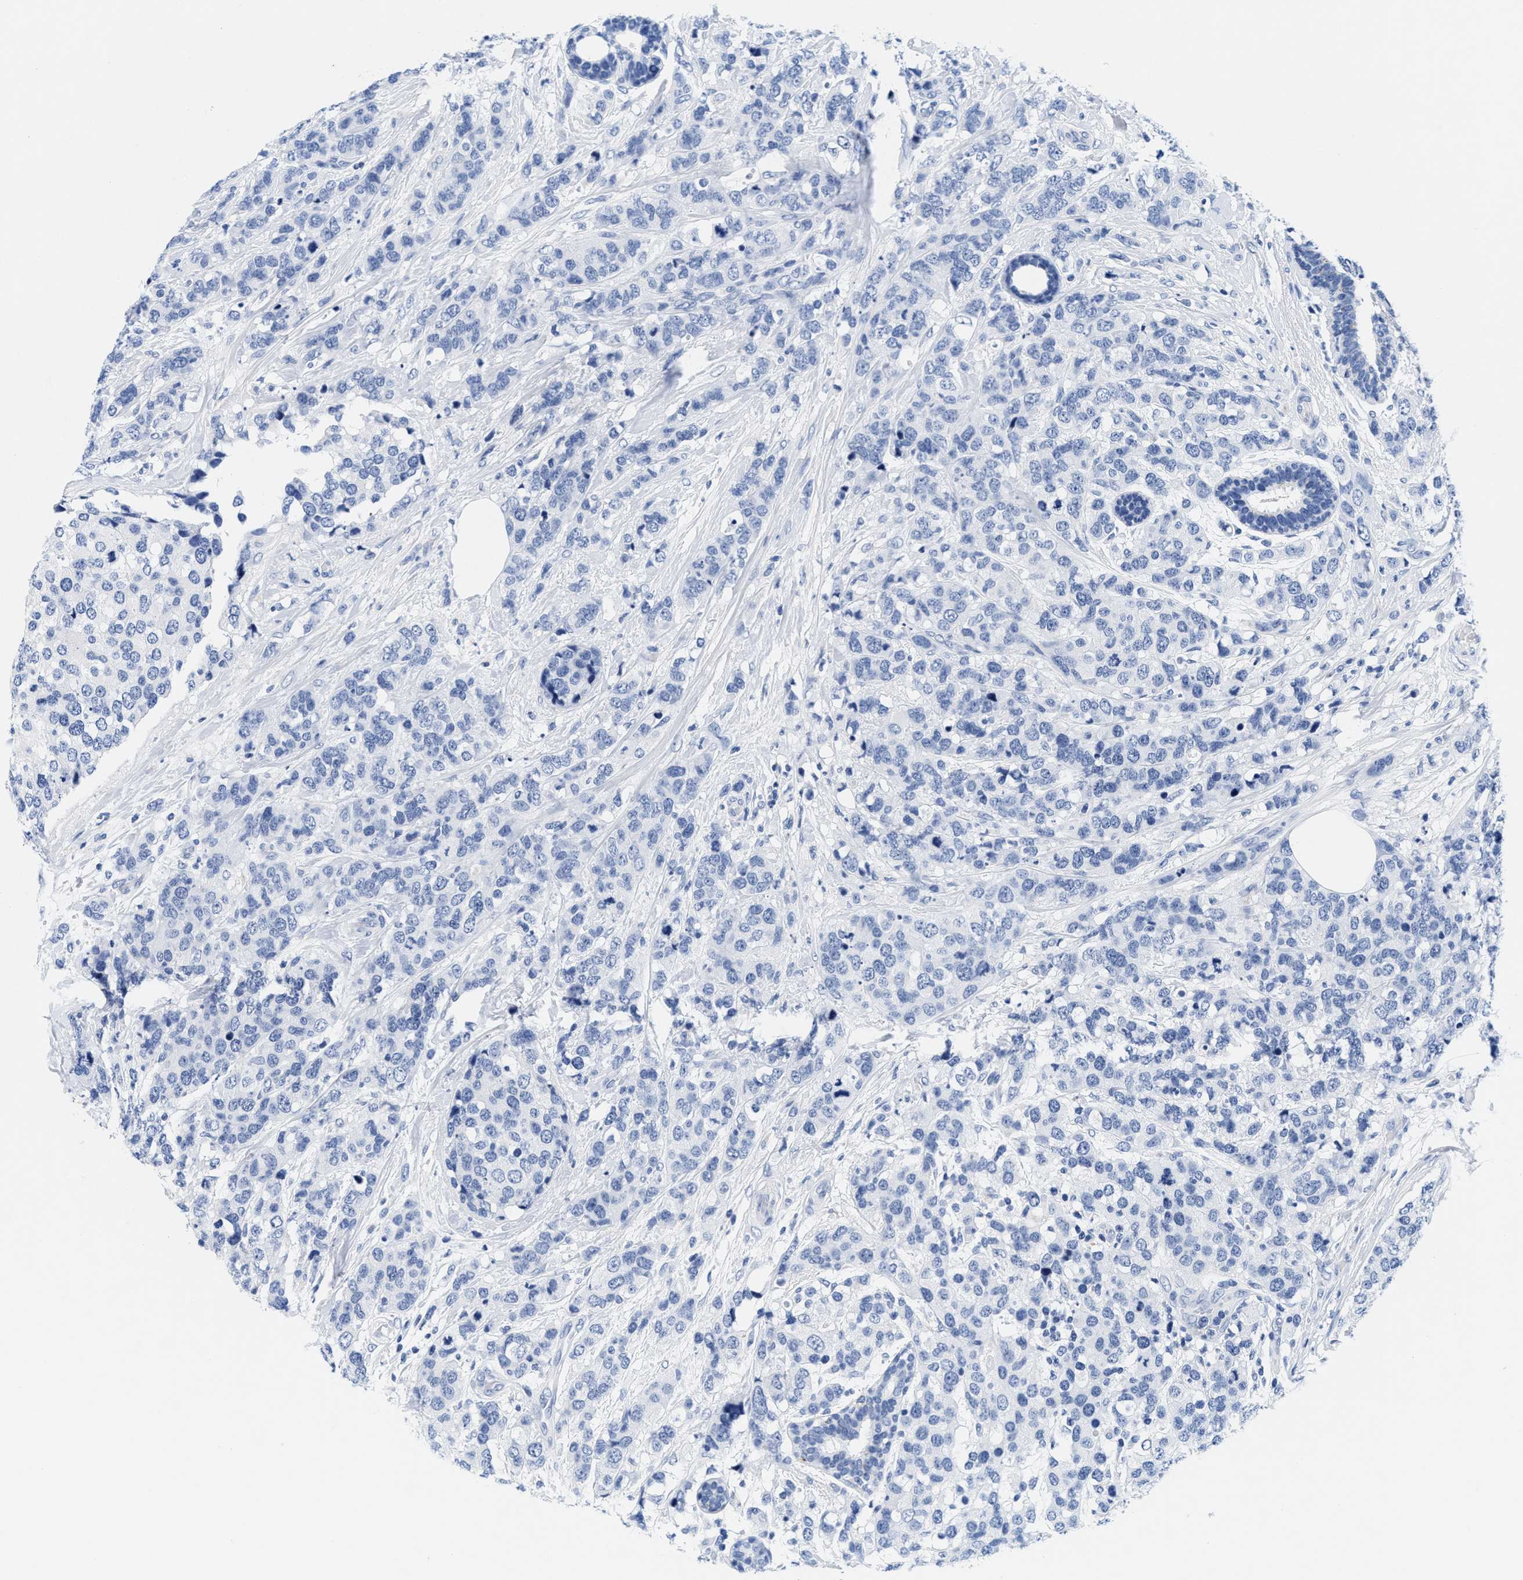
{"staining": {"intensity": "negative", "quantity": "none", "location": "none"}, "tissue": "breast cancer", "cell_type": "Tumor cells", "image_type": "cancer", "snomed": [{"axis": "morphology", "description": "Lobular carcinoma"}, {"axis": "topography", "description": "Breast"}], "caption": "DAB (3,3'-diaminobenzidine) immunohistochemical staining of human breast cancer reveals no significant staining in tumor cells.", "gene": "TTC3", "patient": {"sex": "female", "age": 59}}